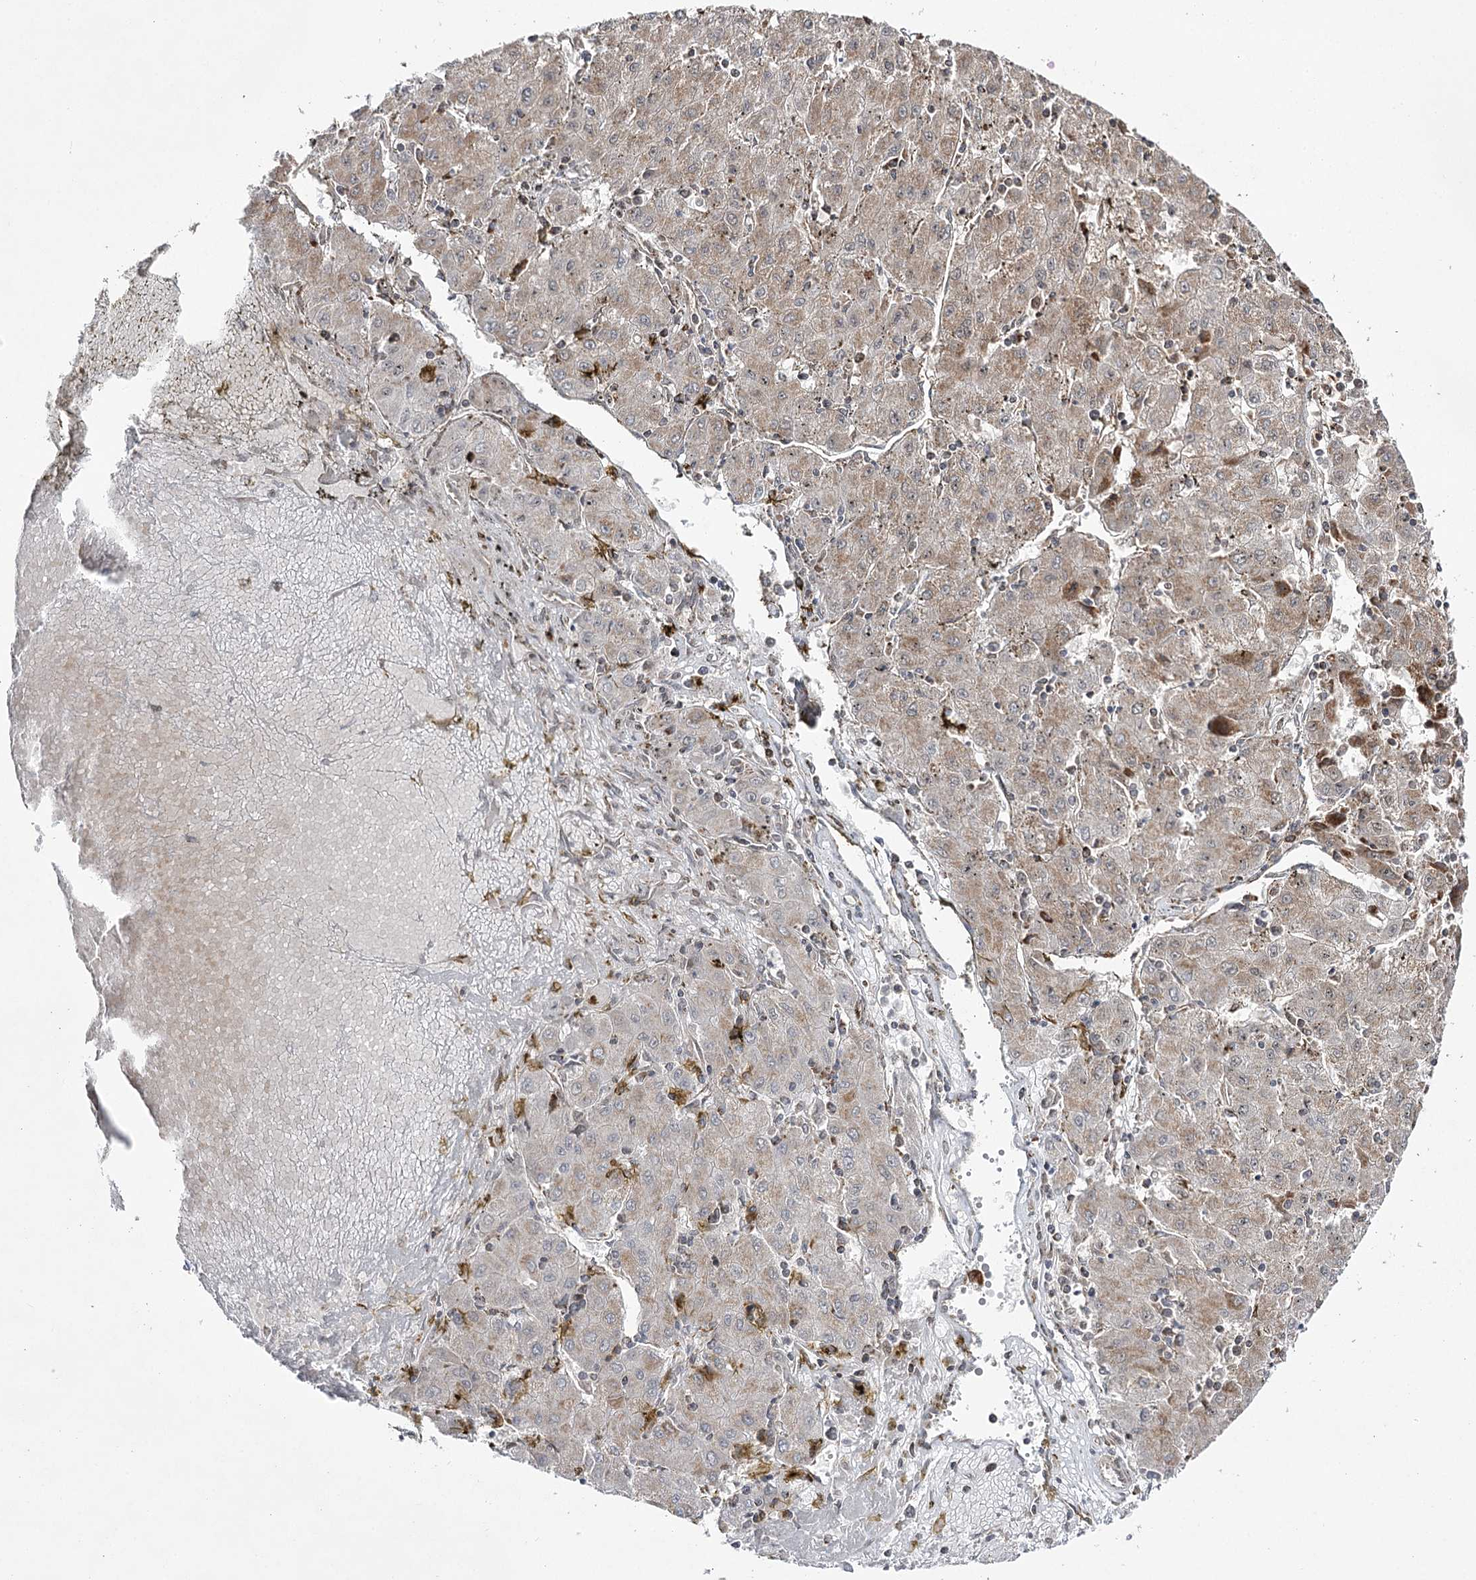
{"staining": {"intensity": "moderate", "quantity": ">75%", "location": "cytoplasmic/membranous,nuclear"}, "tissue": "liver cancer", "cell_type": "Tumor cells", "image_type": "cancer", "snomed": [{"axis": "morphology", "description": "Carcinoma, Hepatocellular, NOS"}, {"axis": "topography", "description": "Liver"}], "caption": "Immunohistochemical staining of liver cancer (hepatocellular carcinoma) exhibits medium levels of moderate cytoplasmic/membranous and nuclear expression in about >75% of tumor cells. Ihc stains the protein in brown and the nuclei are stained blue.", "gene": "SLC4A1AP", "patient": {"sex": "male", "age": 72}}